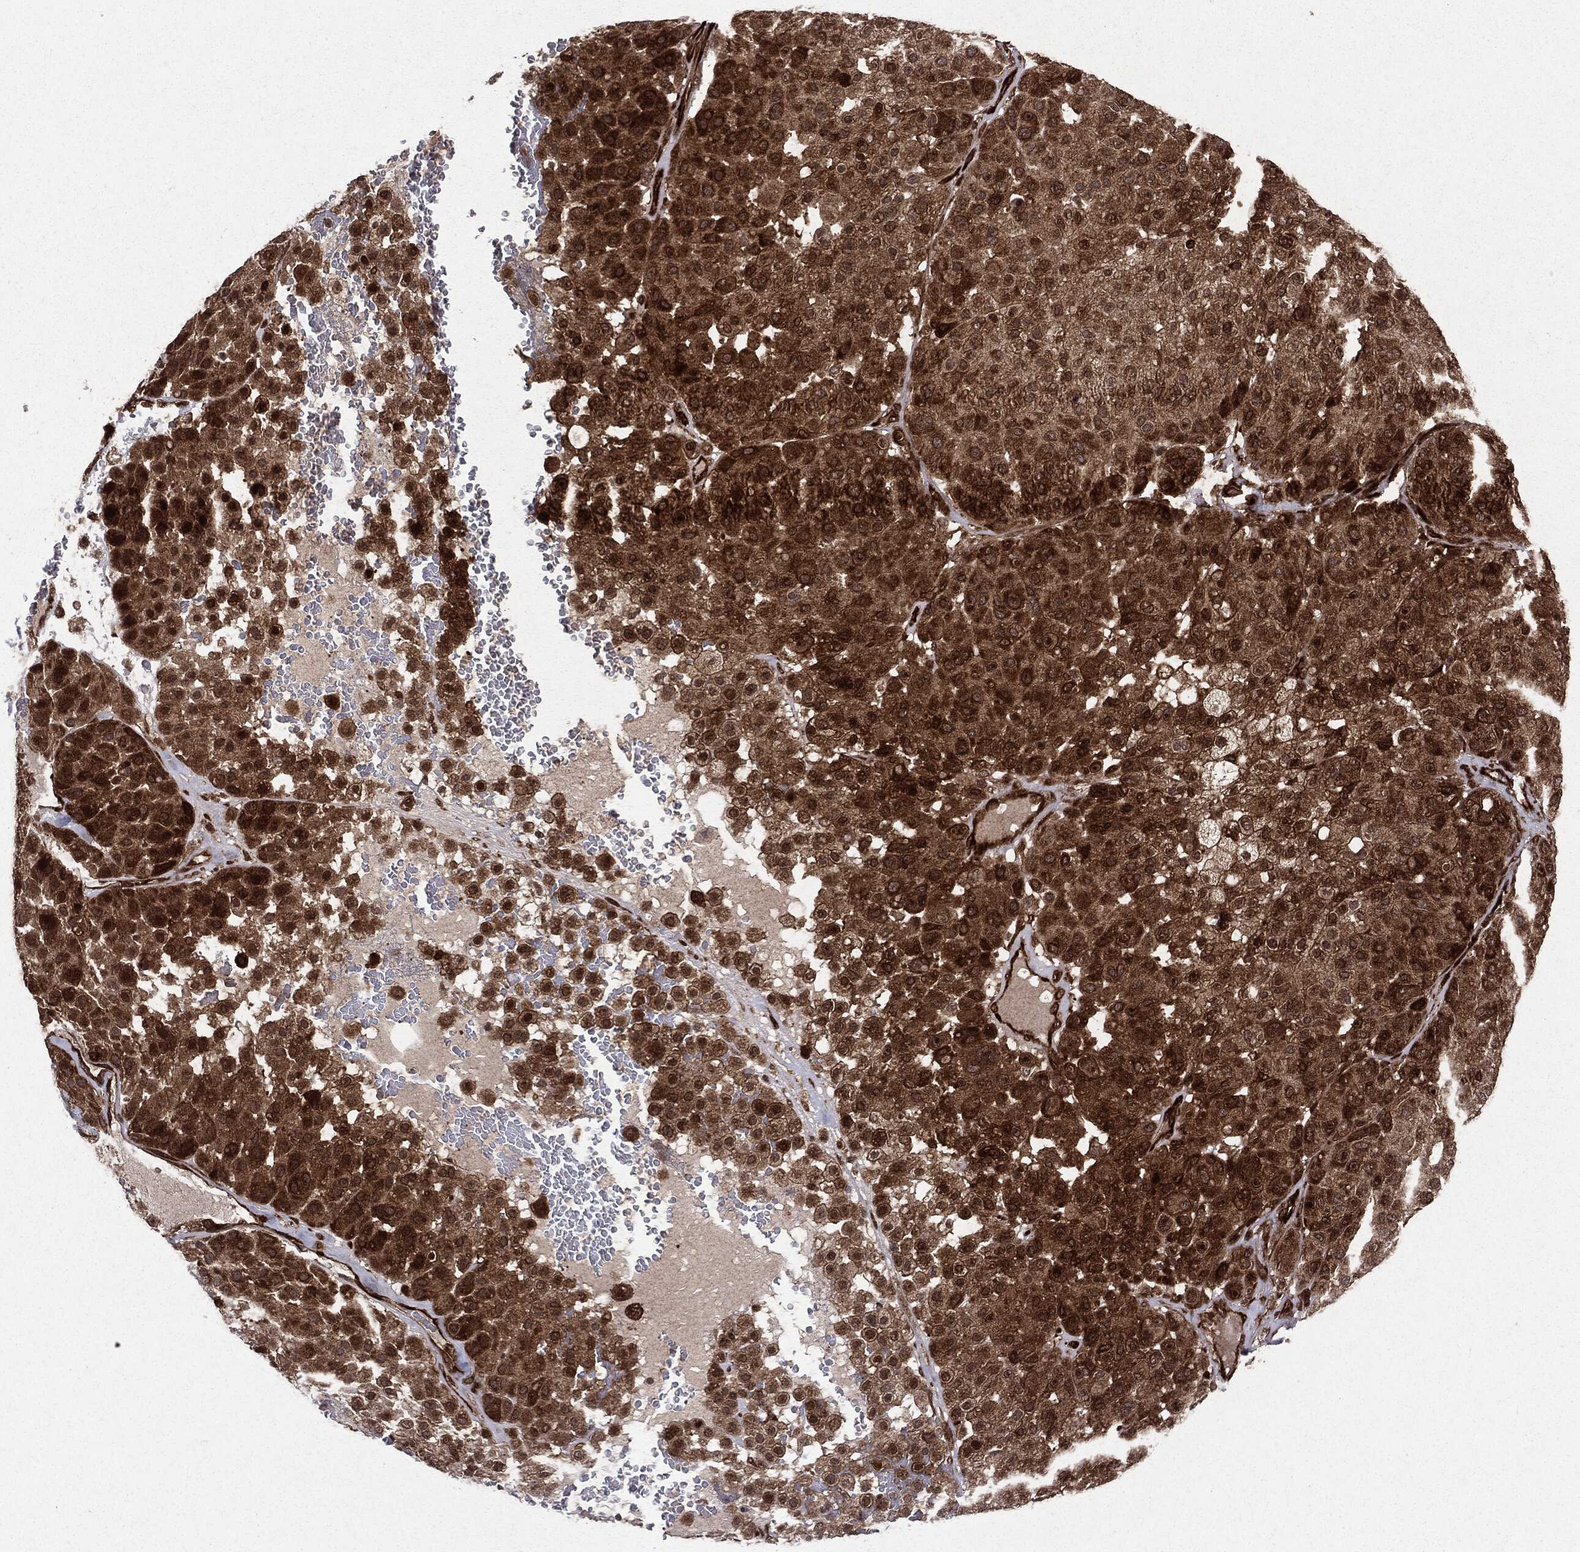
{"staining": {"intensity": "strong", "quantity": ">75%", "location": "cytoplasmic/membranous"}, "tissue": "melanoma", "cell_type": "Tumor cells", "image_type": "cancer", "snomed": [{"axis": "morphology", "description": "Malignant melanoma, Metastatic site"}, {"axis": "topography", "description": "Smooth muscle"}], "caption": "Malignant melanoma (metastatic site) was stained to show a protein in brown. There is high levels of strong cytoplasmic/membranous positivity in about >75% of tumor cells.", "gene": "OTUB1", "patient": {"sex": "male", "age": 41}}